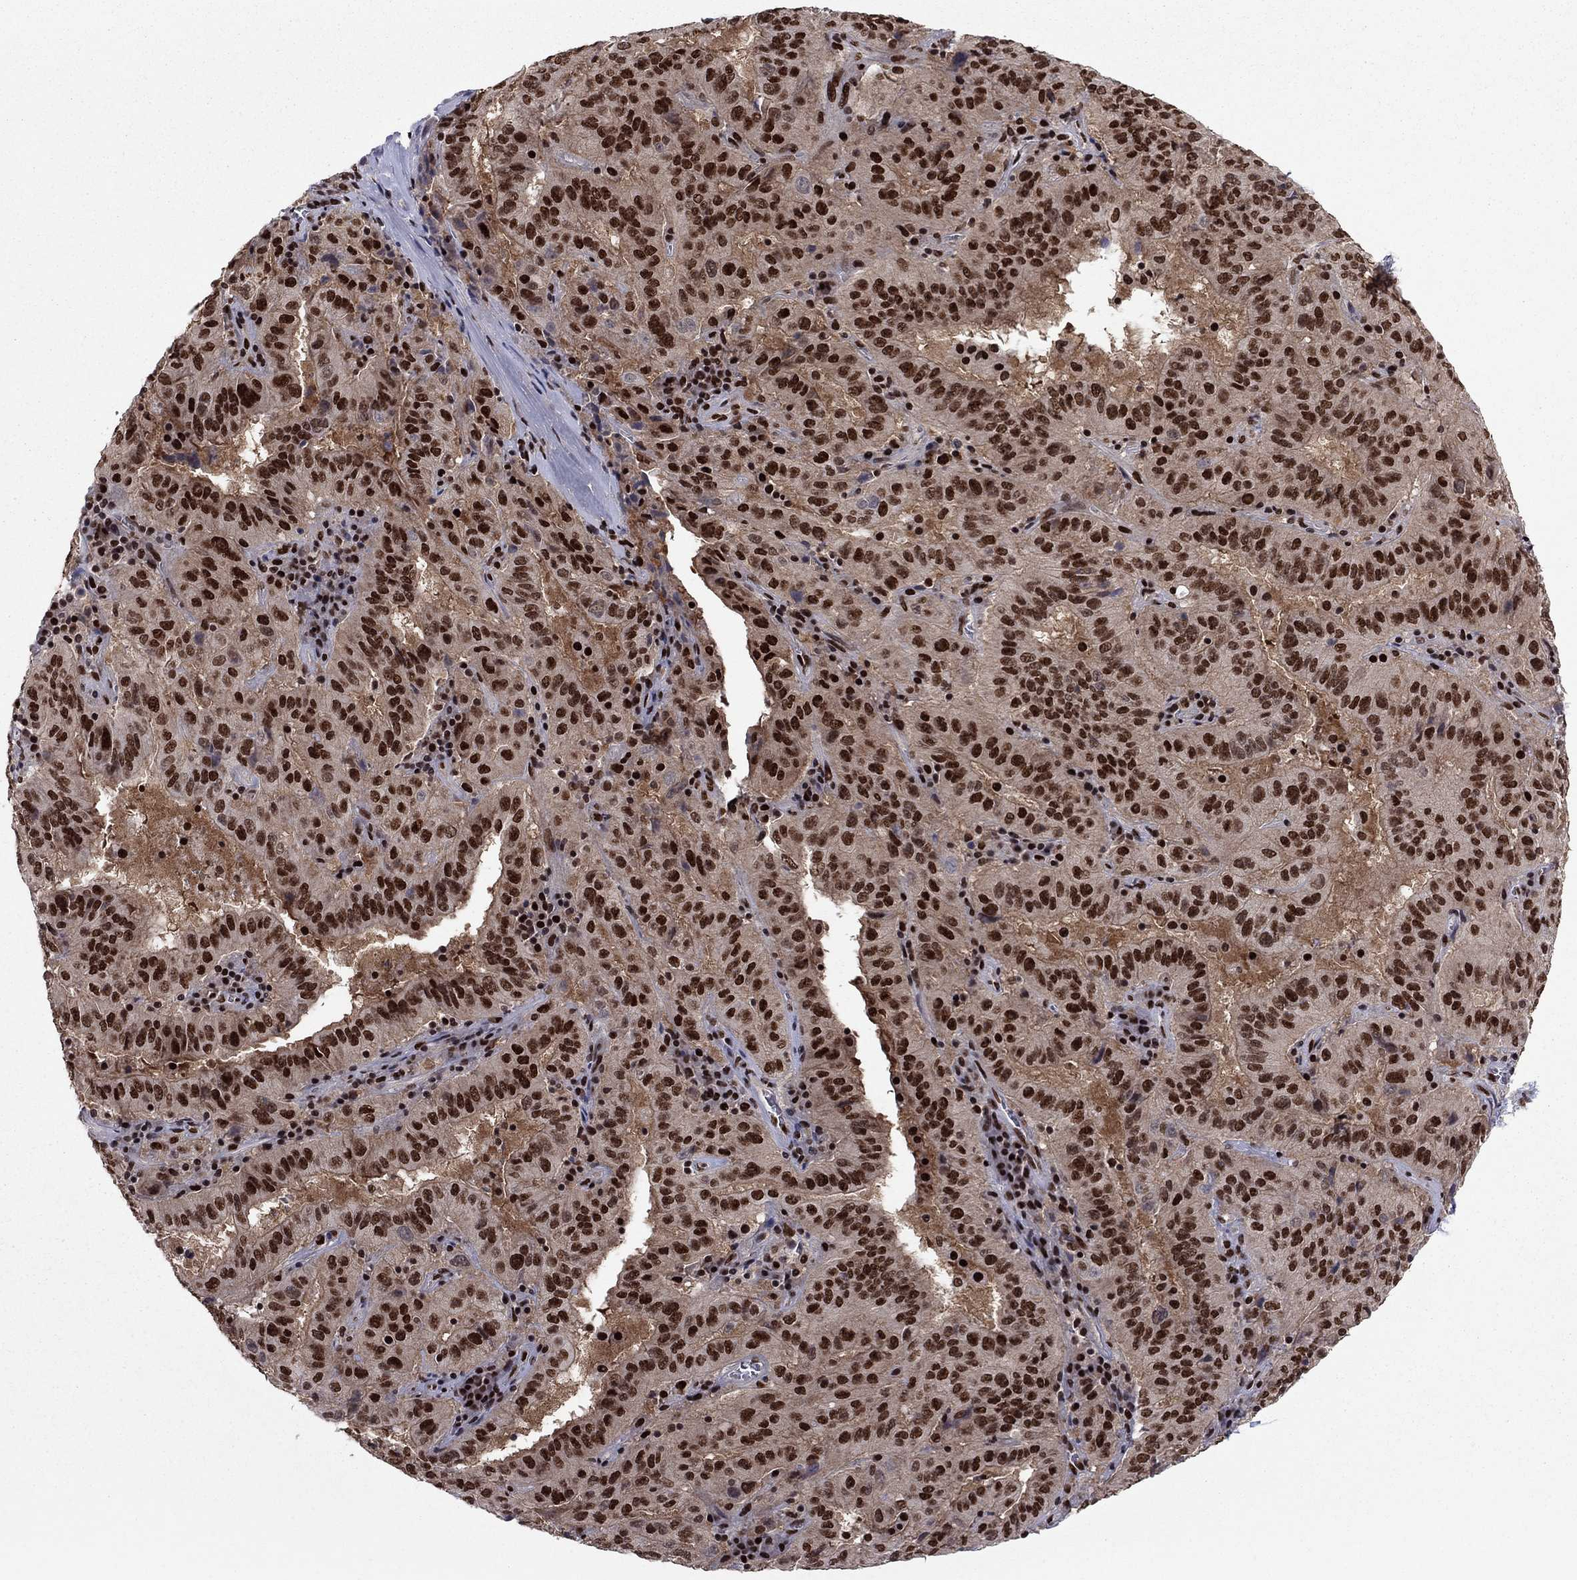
{"staining": {"intensity": "strong", "quantity": "25%-75%", "location": "nuclear"}, "tissue": "pancreatic cancer", "cell_type": "Tumor cells", "image_type": "cancer", "snomed": [{"axis": "morphology", "description": "Adenocarcinoma, NOS"}, {"axis": "topography", "description": "Pancreas"}], "caption": "IHC micrograph of neoplastic tissue: pancreatic cancer stained using immunohistochemistry demonstrates high levels of strong protein expression localized specifically in the nuclear of tumor cells, appearing as a nuclear brown color.", "gene": "USP54", "patient": {"sex": "male", "age": 63}}